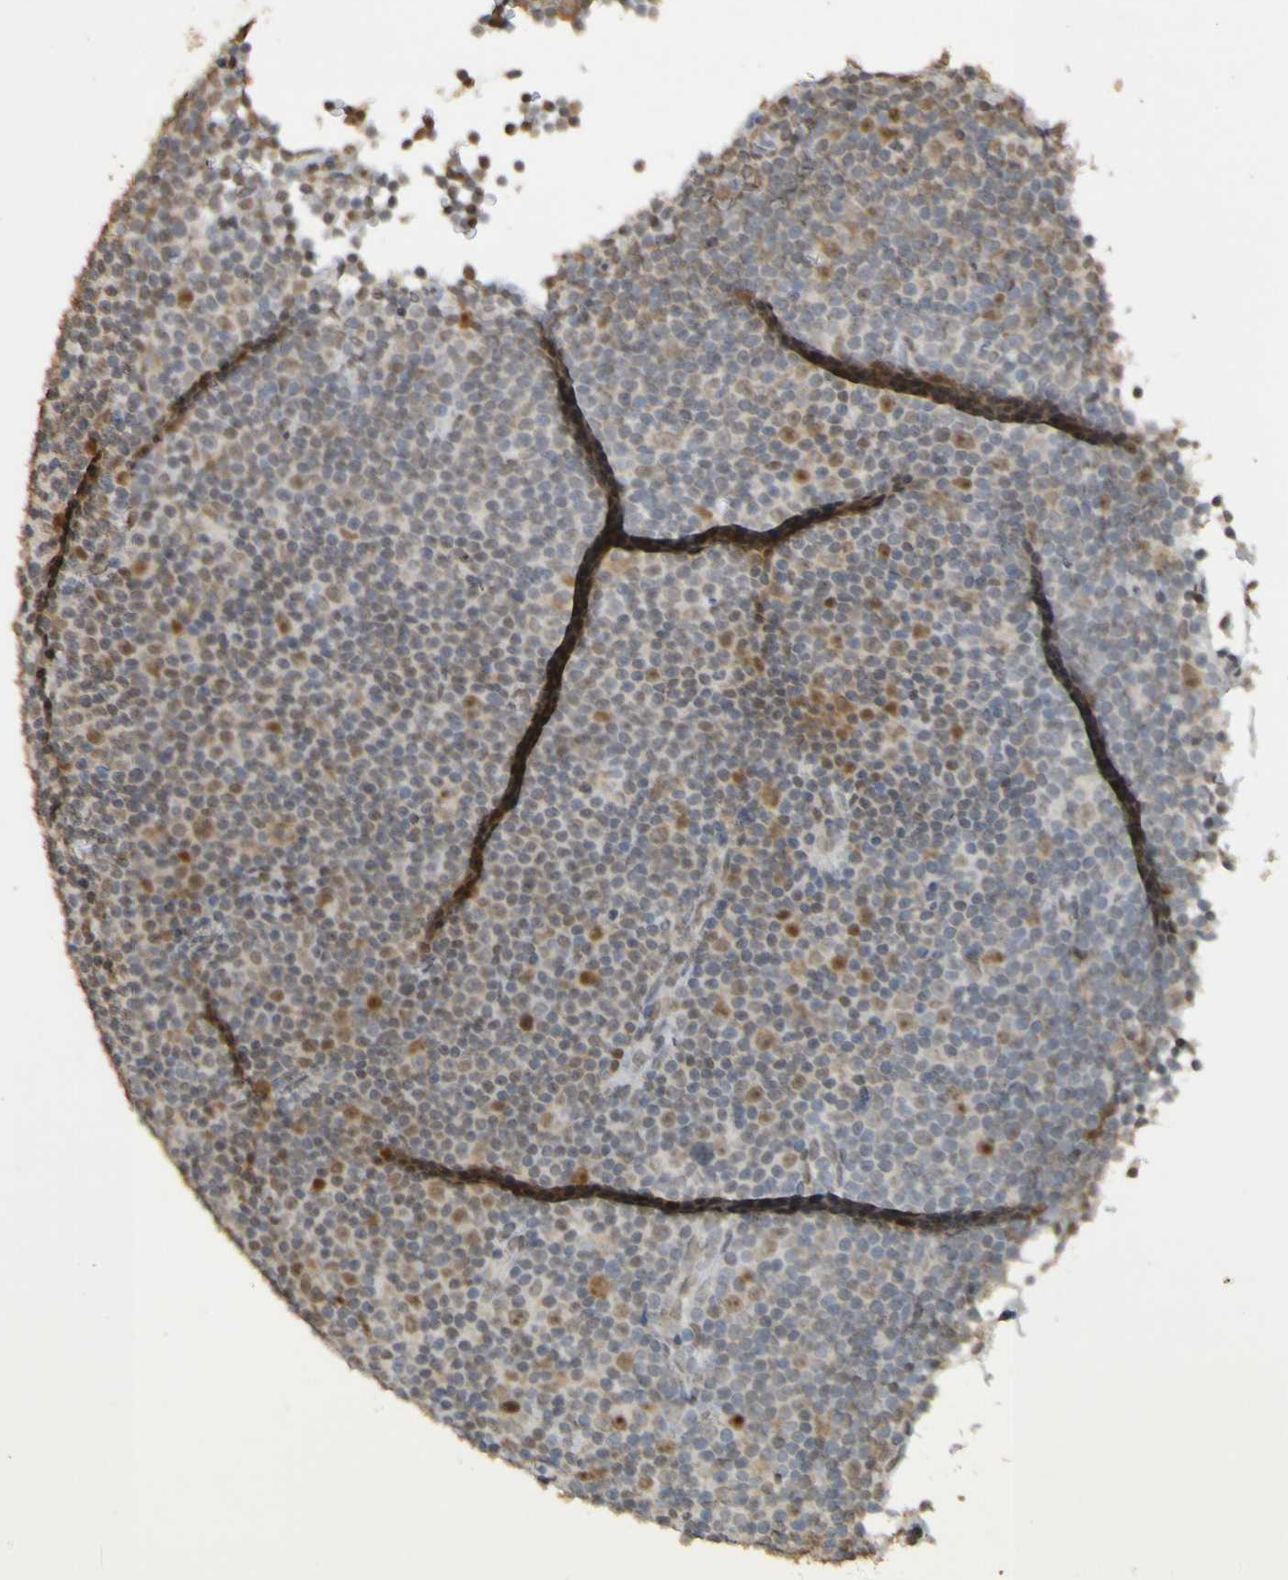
{"staining": {"intensity": "moderate", "quantity": "25%-75%", "location": "nuclear"}, "tissue": "lymphoma", "cell_type": "Tumor cells", "image_type": "cancer", "snomed": [{"axis": "morphology", "description": "Malignant lymphoma, non-Hodgkin's type, Low grade"}, {"axis": "topography", "description": "Lymph node"}], "caption": "This histopathology image reveals IHC staining of lymphoma, with medium moderate nuclear staining in approximately 25%-75% of tumor cells.", "gene": "ALKBH2", "patient": {"sex": "female", "age": 67}}